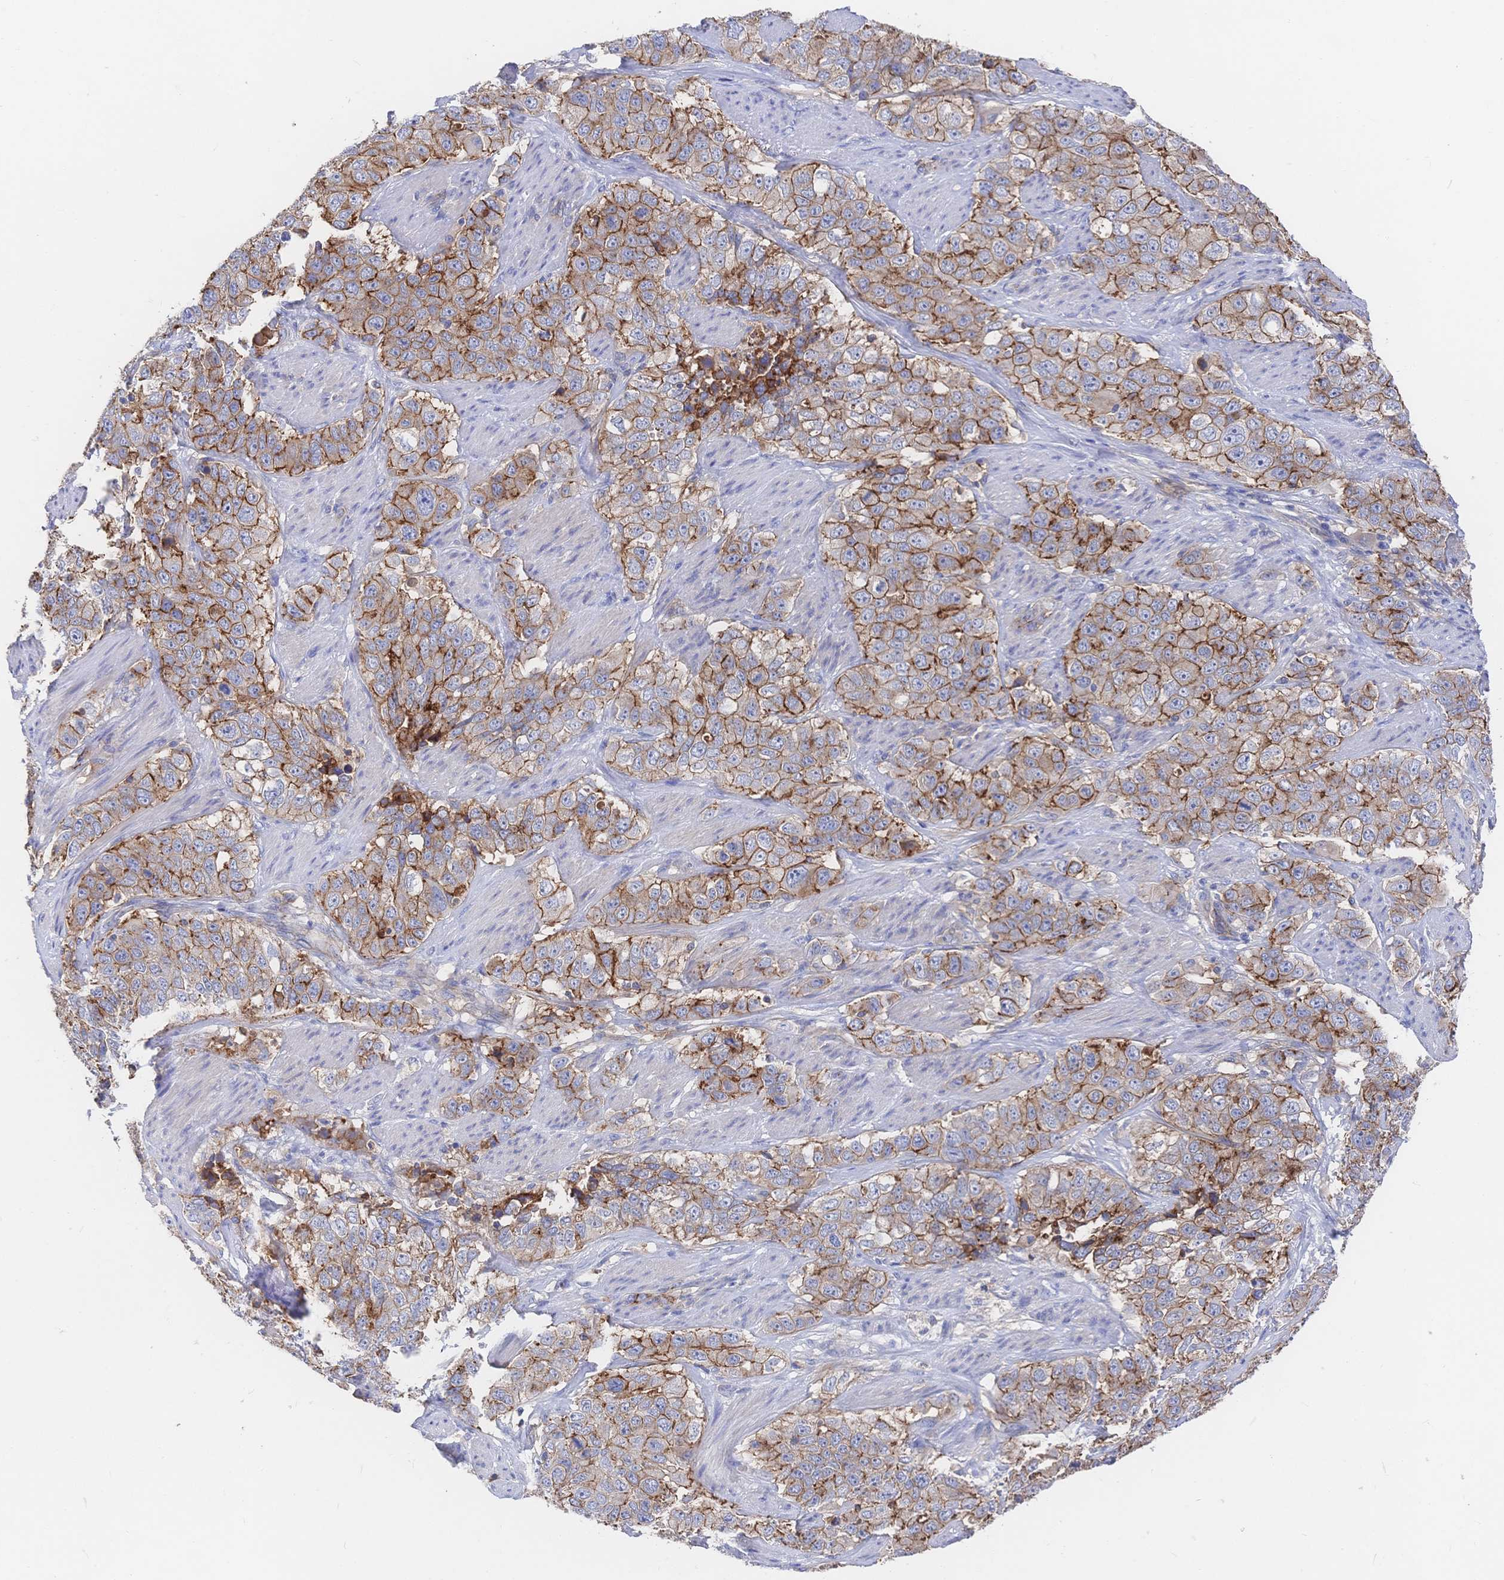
{"staining": {"intensity": "moderate", "quantity": ">75%", "location": "cytoplasmic/membranous"}, "tissue": "stomach cancer", "cell_type": "Tumor cells", "image_type": "cancer", "snomed": [{"axis": "morphology", "description": "Adenocarcinoma, NOS"}, {"axis": "topography", "description": "Stomach"}], "caption": "This is a histology image of immunohistochemistry staining of stomach adenocarcinoma, which shows moderate staining in the cytoplasmic/membranous of tumor cells.", "gene": "F11R", "patient": {"sex": "male", "age": 48}}